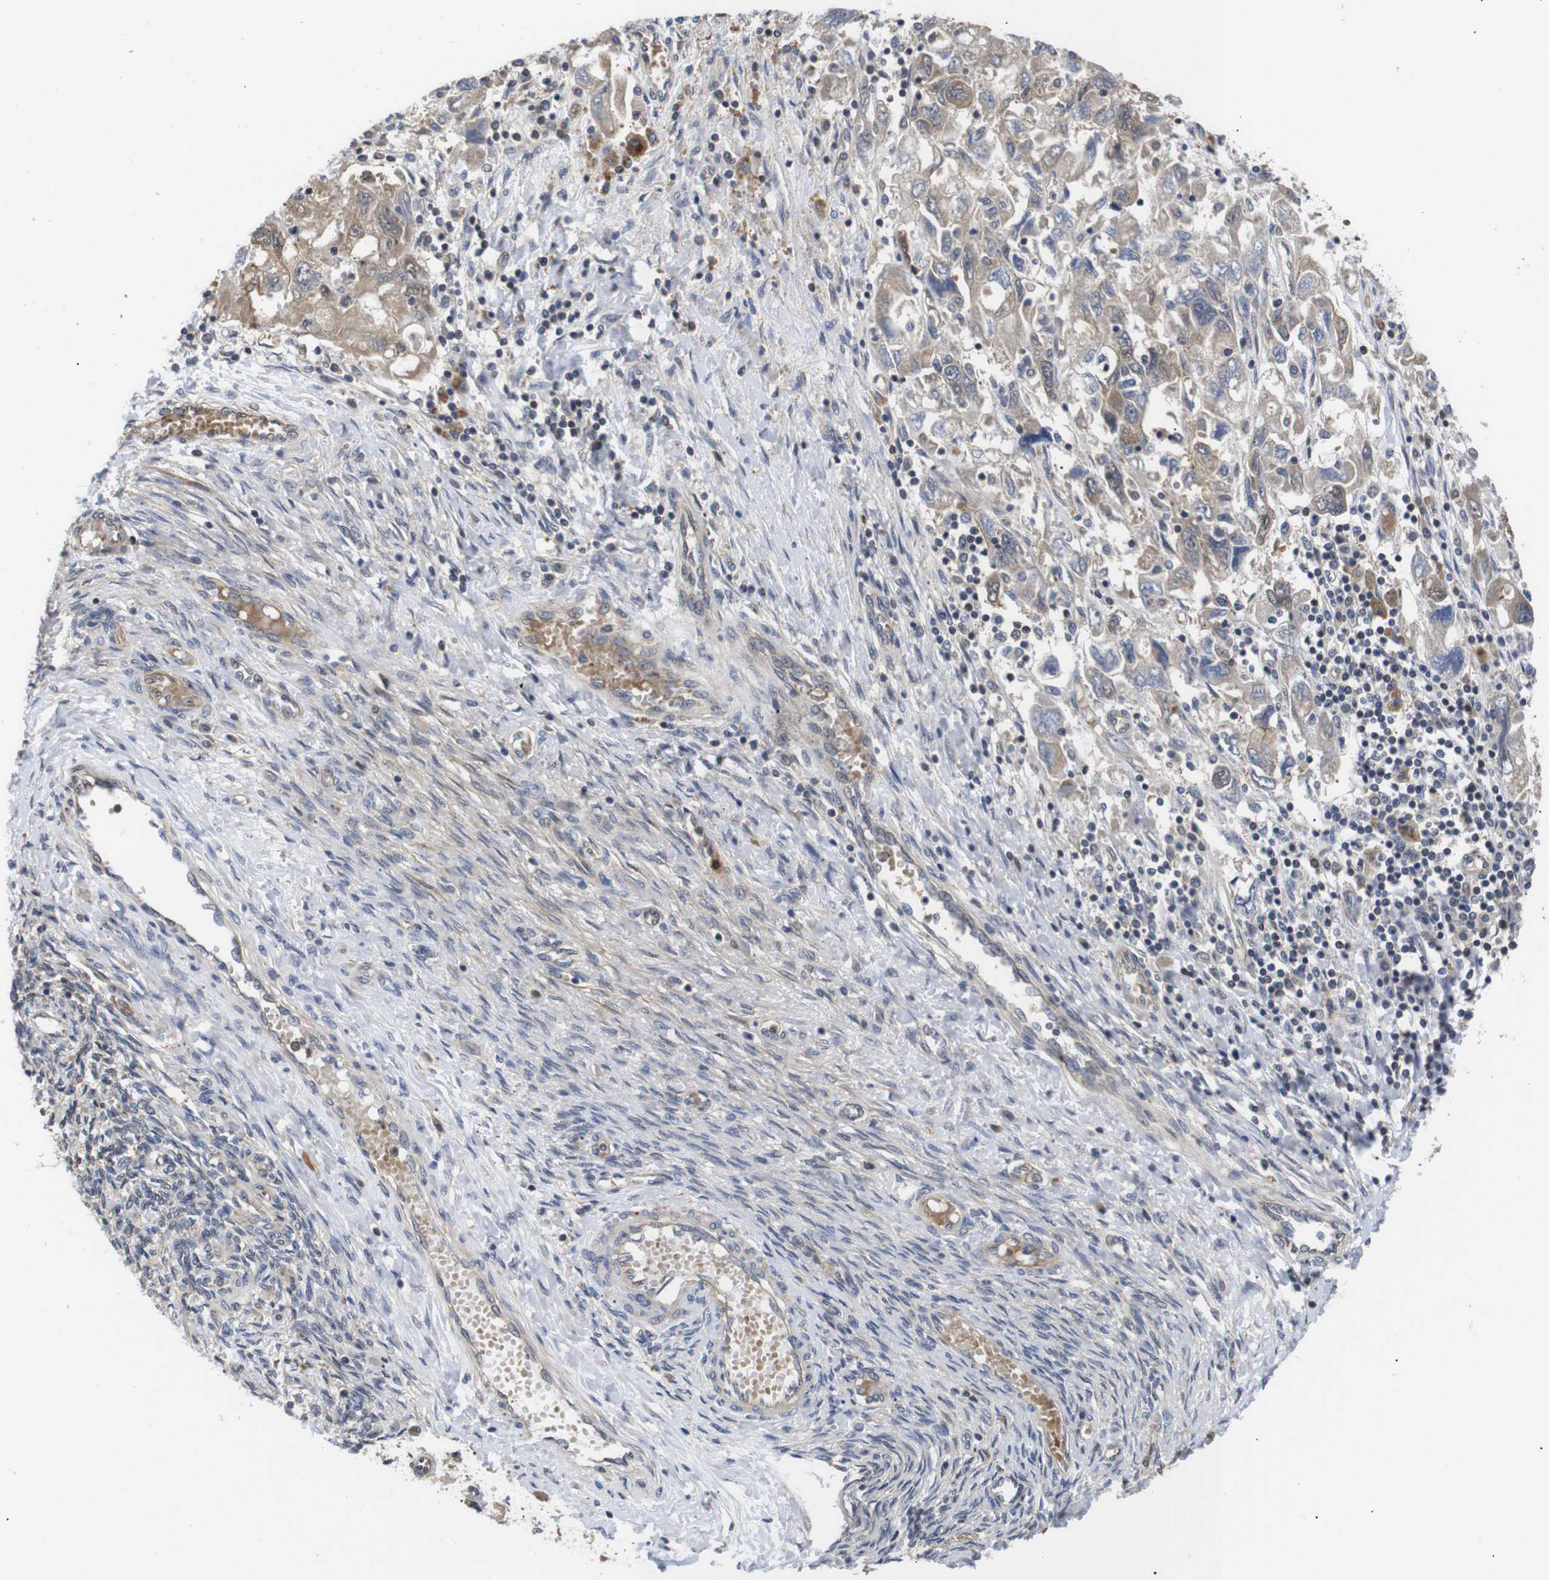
{"staining": {"intensity": "weak", "quantity": ">75%", "location": "cytoplasmic/membranous"}, "tissue": "ovarian cancer", "cell_type": "Tumor cells", "image_type": "cancer", "snomed": [{"axis": "morphology", "description": "Carcinoma, NOS"}, {"axis": "morphology", "description": "Cystadenocarcinoma, serous, NOS"}, {"axis": "topography", "description": "Ovary"}], "caption": "Immunohistochemistry (DAB) staining of human ovarian cancer shows weak cytoplasmic/membranous protein staining in approximately >75% of tumor cells.", "gene": "DDR1", "patient": {"sex": "female", "age": 69}}